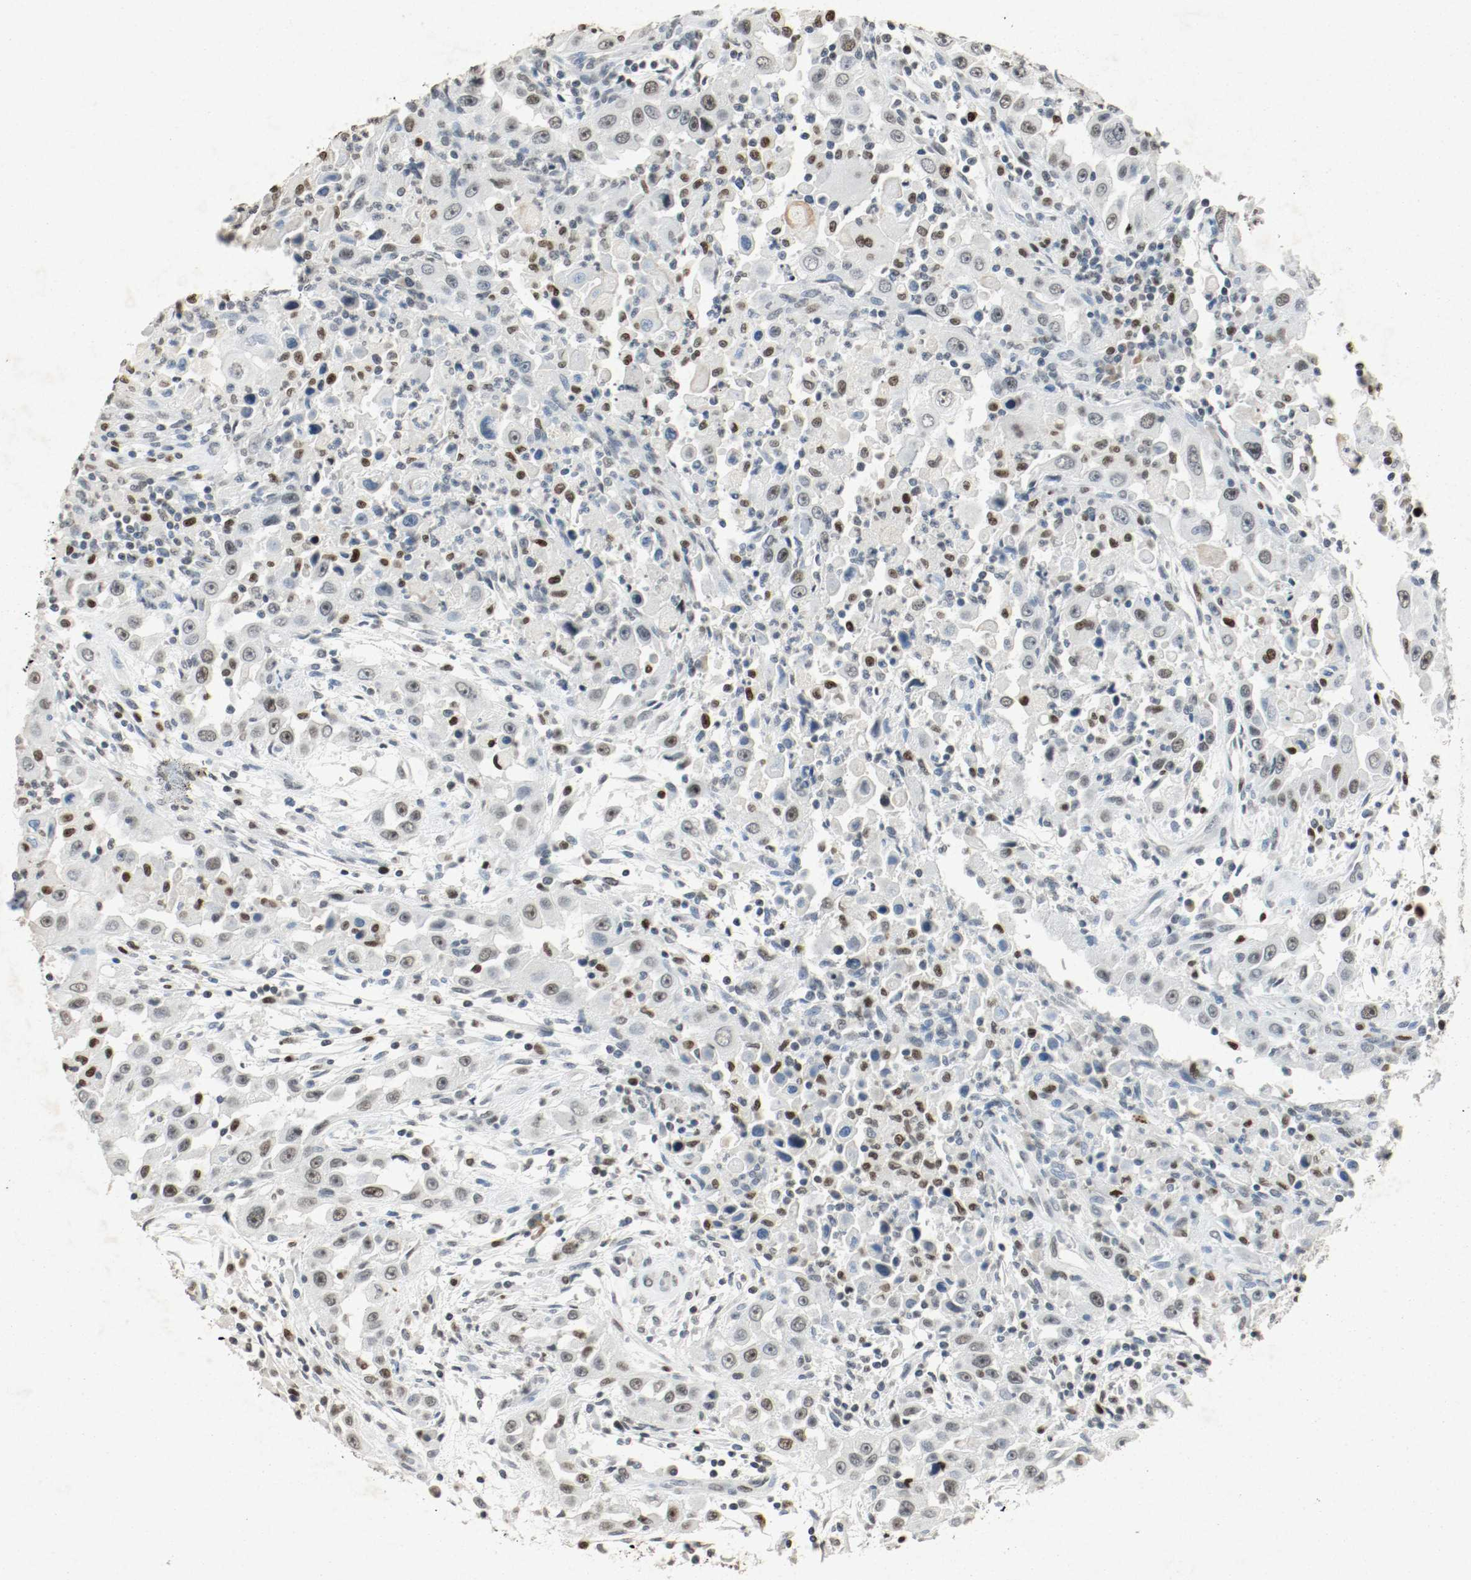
{"staining": {"intensity": "moderate", "quantity": "25%-75%", "location": "nuclear"}, "tissue": "head and neck cancer", "cell_type": "Tumor cells", "image_type": "cancer", "snomed": [{"axis": "morphology", "description": "Carcinoma, NOS"}, {"axis": "topography", "description": "Head-Neck"}], "caption": "Brown immunohistochemical staining in human head and neck cancer (carcinoma) exhibits moderate nuclear staining in approximately 25%-75% of tumor cells.", "gene": "DNMT1", "patient": {"sex": "male", "age": 87}}